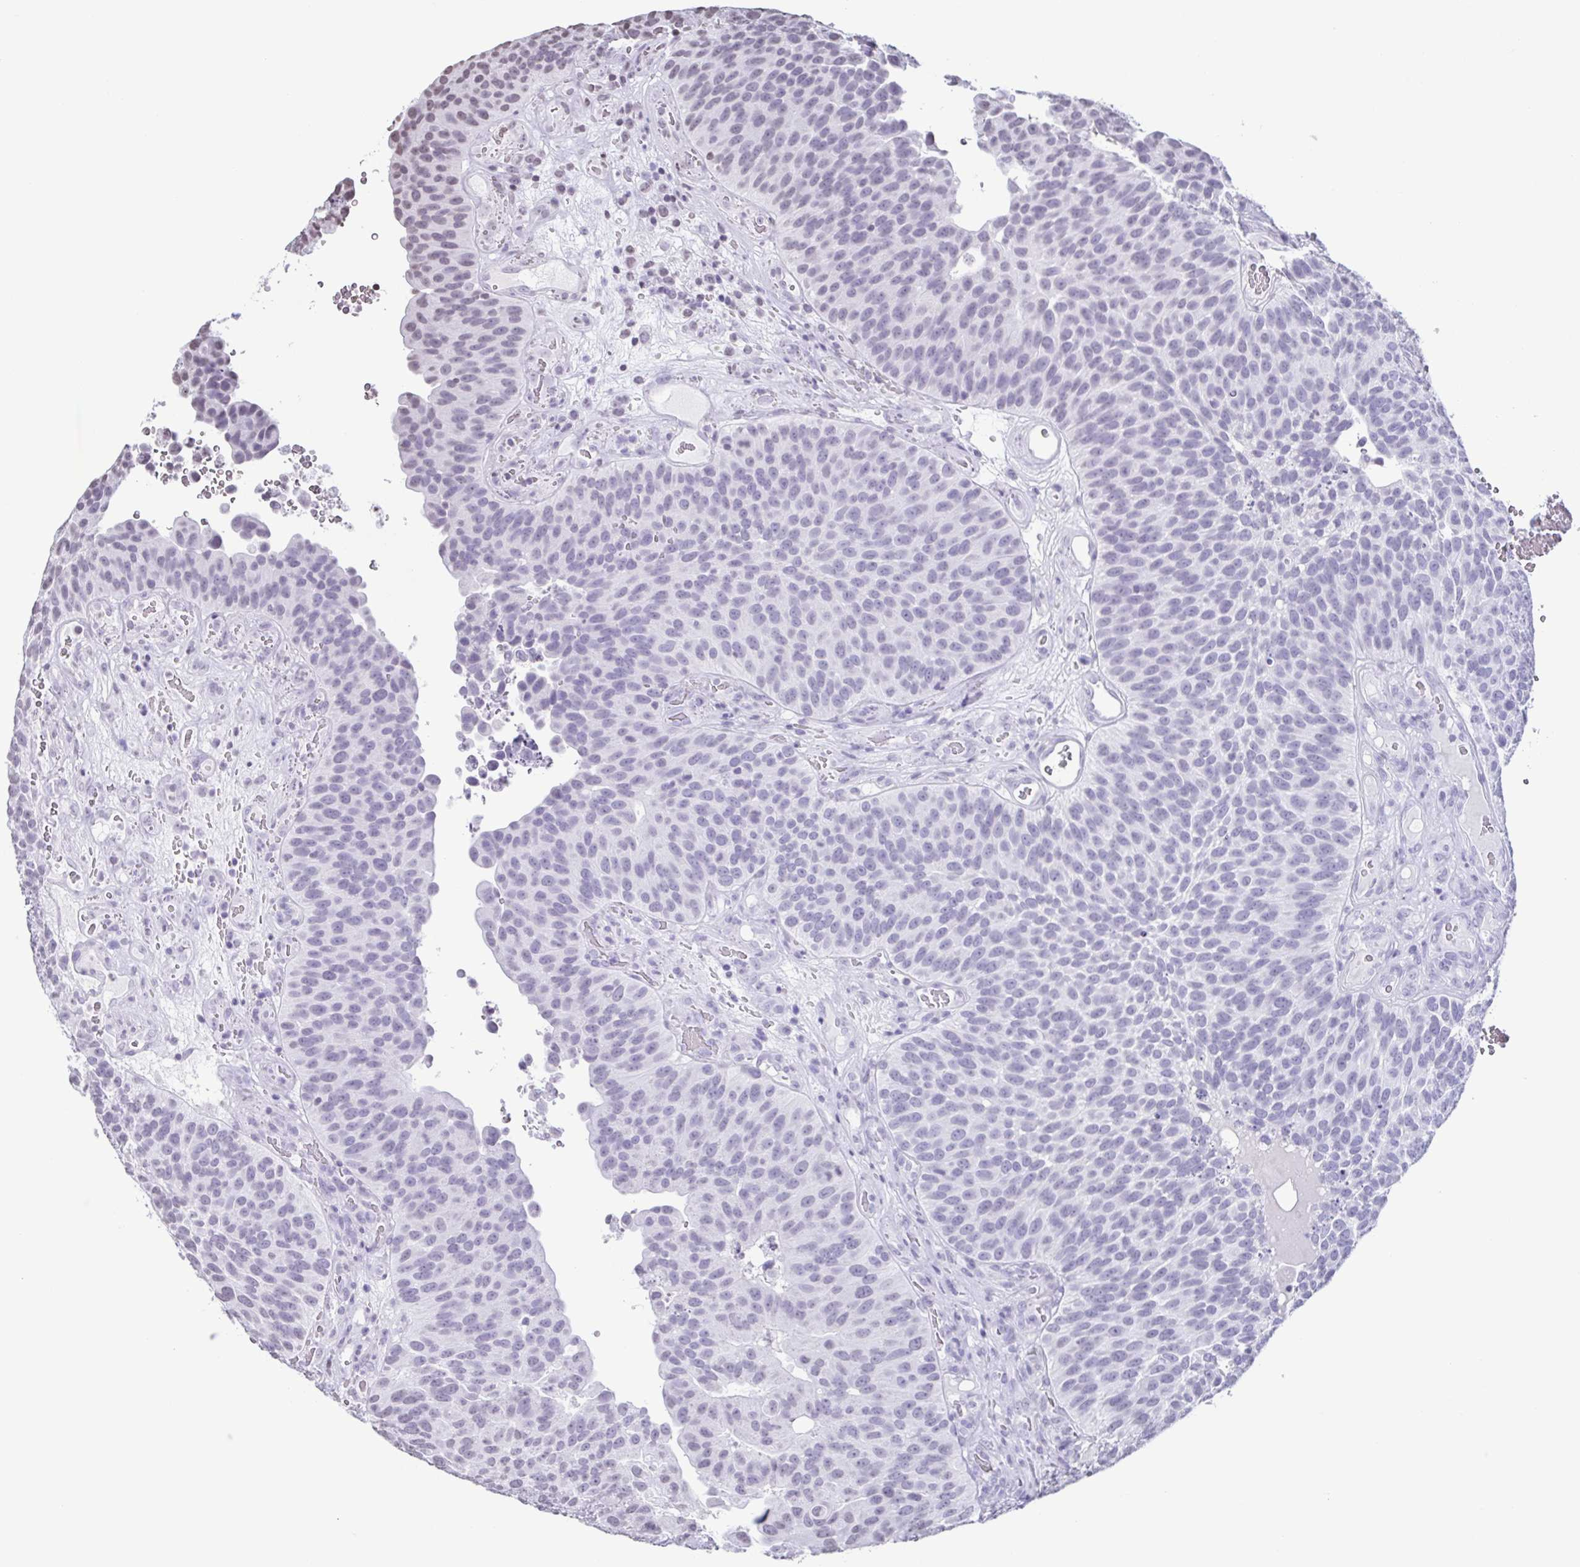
{"staining": {"intensity": "negative", "quantity": "none", "location": "none"}, "tissue": "urothelial cancer", "cell_type": "Tumor cells", "image_type": "cancer", "snomed": [{"axis": "morphology", "description": "Urothelial carcinoma, Low grade"}, {"axis": "topography", "description": "Urinary bladder"}], "caption": "Urothelial cancer stained for a protein using immunohistochemistry (IHC) displays no positivity tumor cells.", "gene": "VCY1B", "patient": {"sex": "male", "age": 76}}